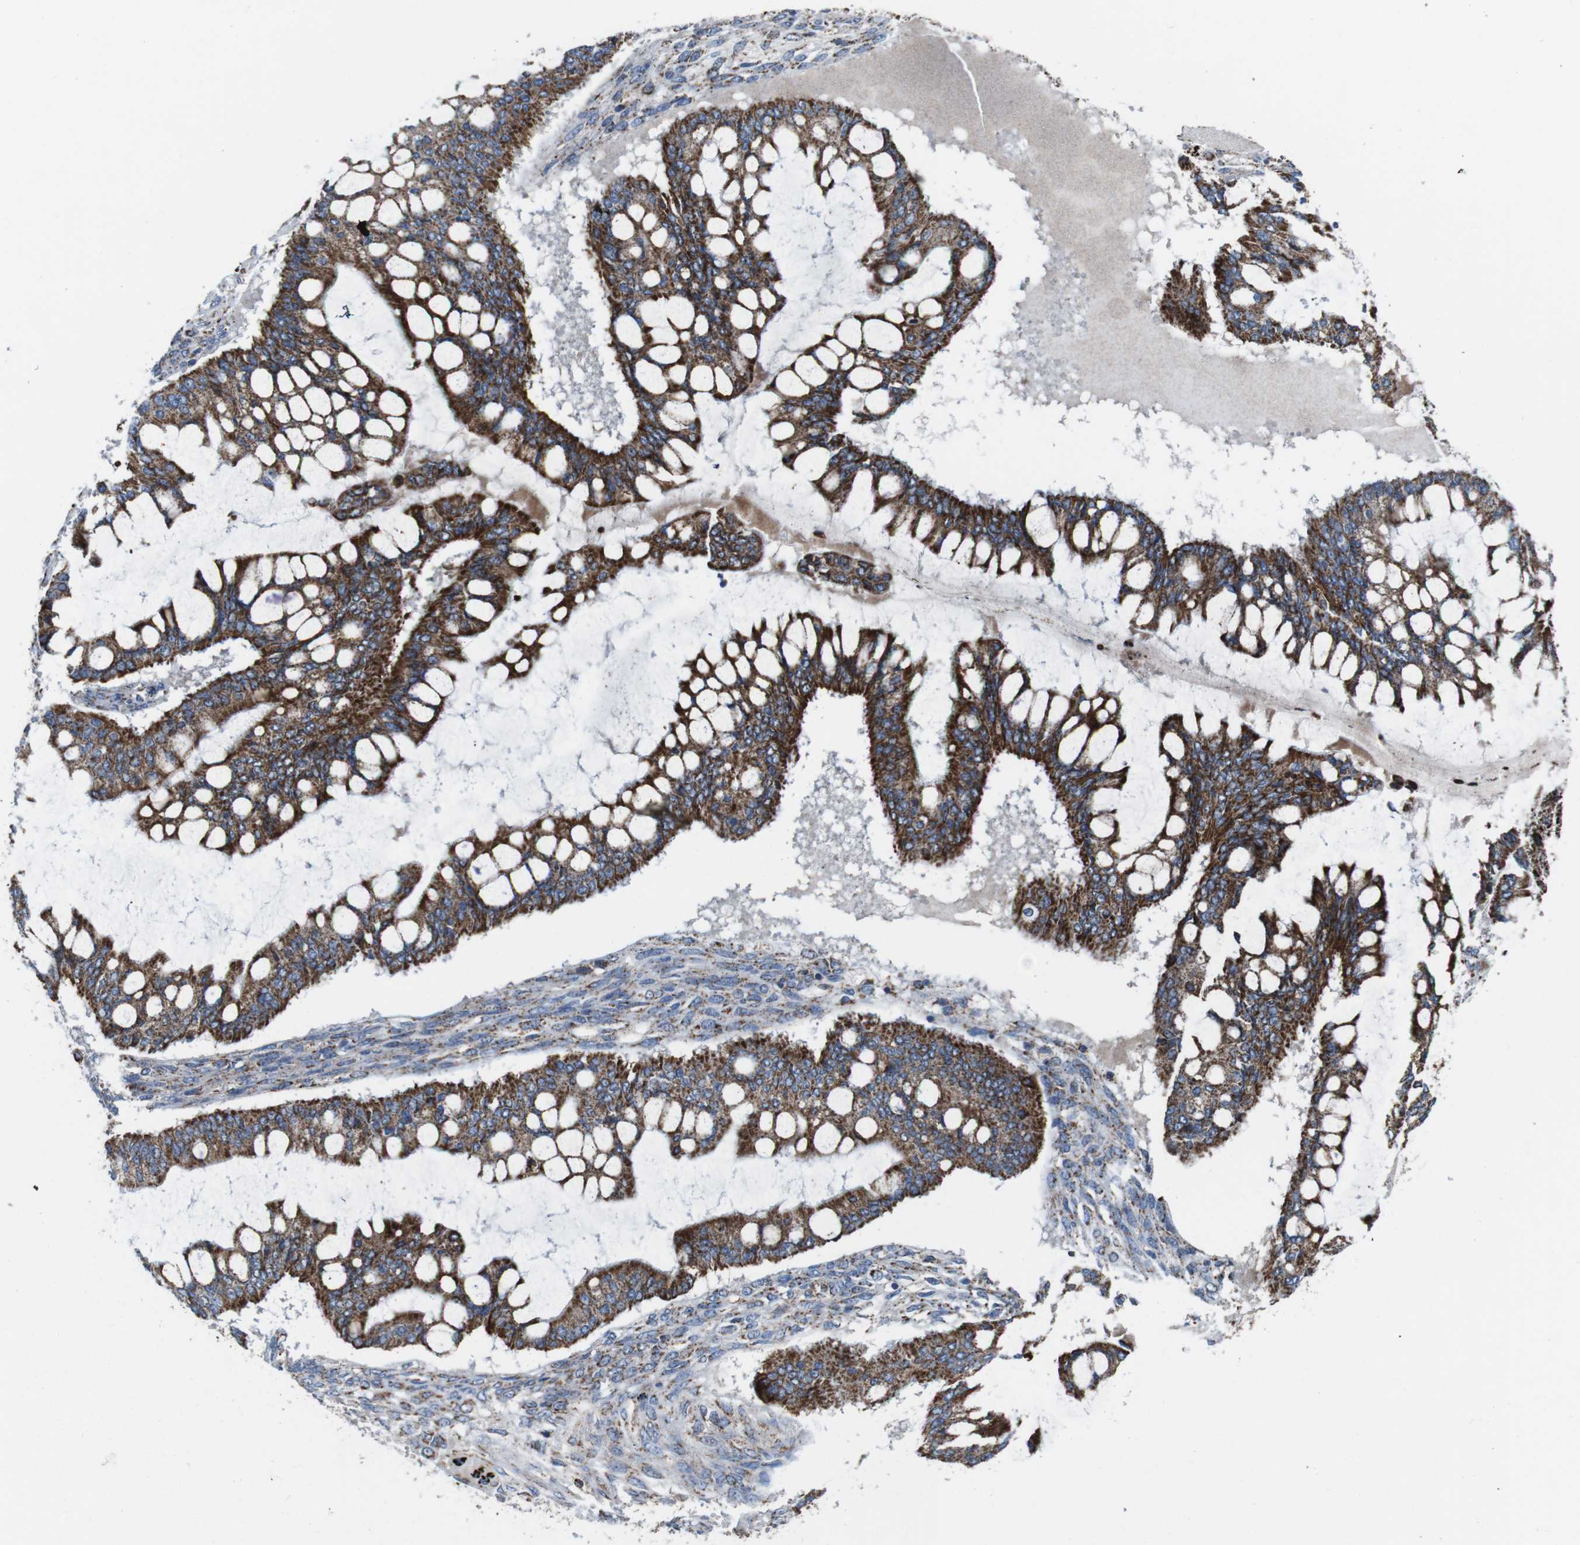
{"staining": {"intensity": "moderate", "quantity": ">75%", "location": "cytoplasmic/membranous"}, "tissue": "ovarian cancer", "cell_type": "Tumor cells", "image_type": "cancer", "snomed": [{"axis": "morphology", "description": "Cystadenocarcinoma, mucinous, NOS"}, {"axis": "topography", "description": "Ovary"}], "caption": "Tumor cells reveal medium levels of moderate cytoplasmic/membranous positivity in about >75% of cells in ovarian cancer (mucinous cystadenocarcinoma).", "gene": "HK1", "patient": {"sex": "female", "age": 73}}